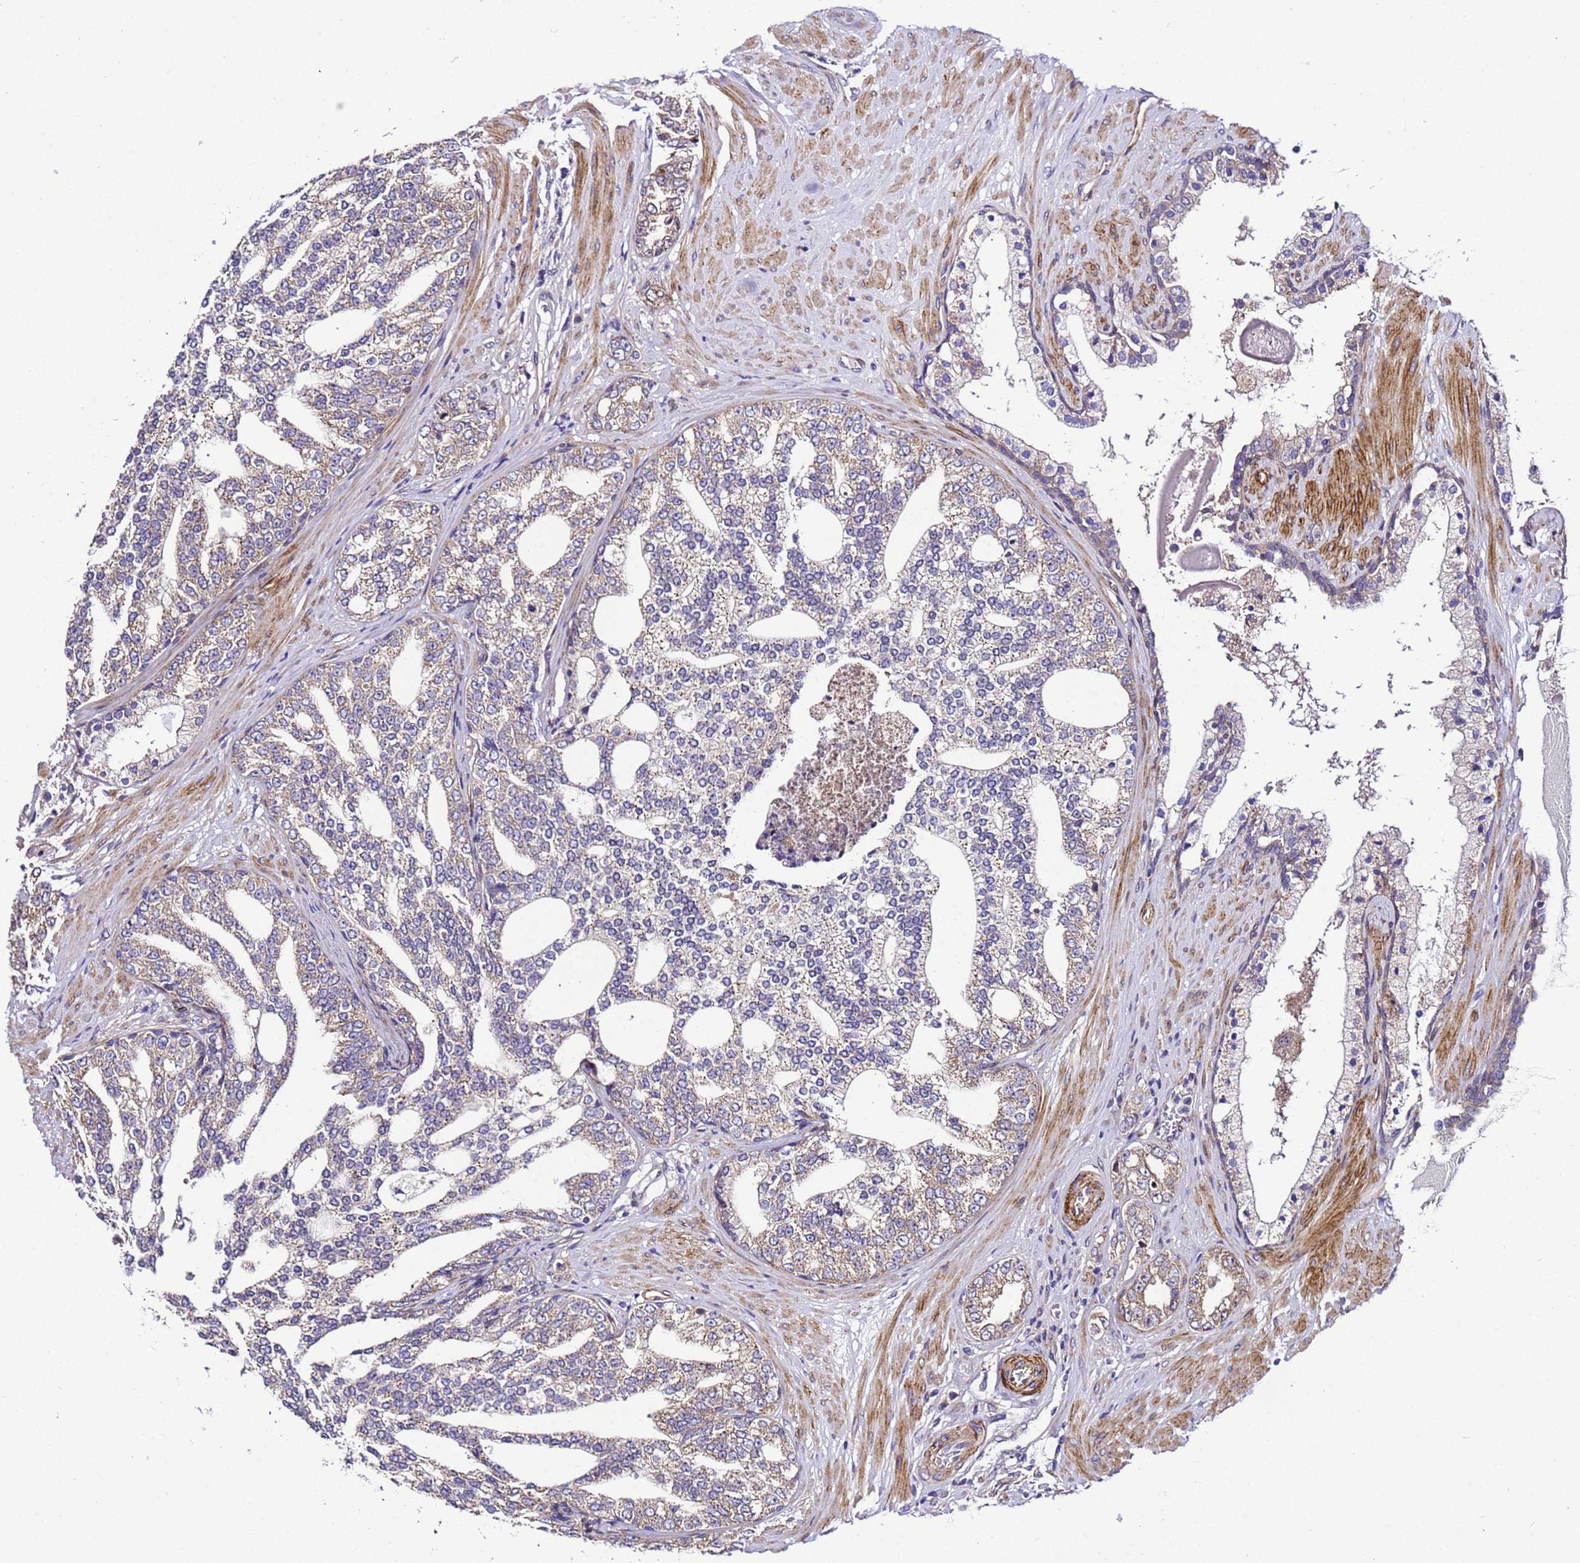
{"staining": {"intensity": "weak", "quantity": "25%-75%", "location": "cytoplasmic/membranous"}, "tissue": "prostate cancer", "cell_type": "Tumor cells", "image_type": "cancer", "snomed": [{"axis": "morphology", "description": "Adenocarcinoma, High grade"}, {"axis": "topography", "description": "Prostate"}], "caption": "Prostate cancer (high-grade adenocarcinoma) stained for a protein shows weak cytoplasmic/membranous positivity in tumor cells. (DAB (3,3'-diaminobenzidine) = brown stain, brightfield microscopy at high magnification).", "gene": "ZNF417", "patient": {"sex": "male", "age": 64}}